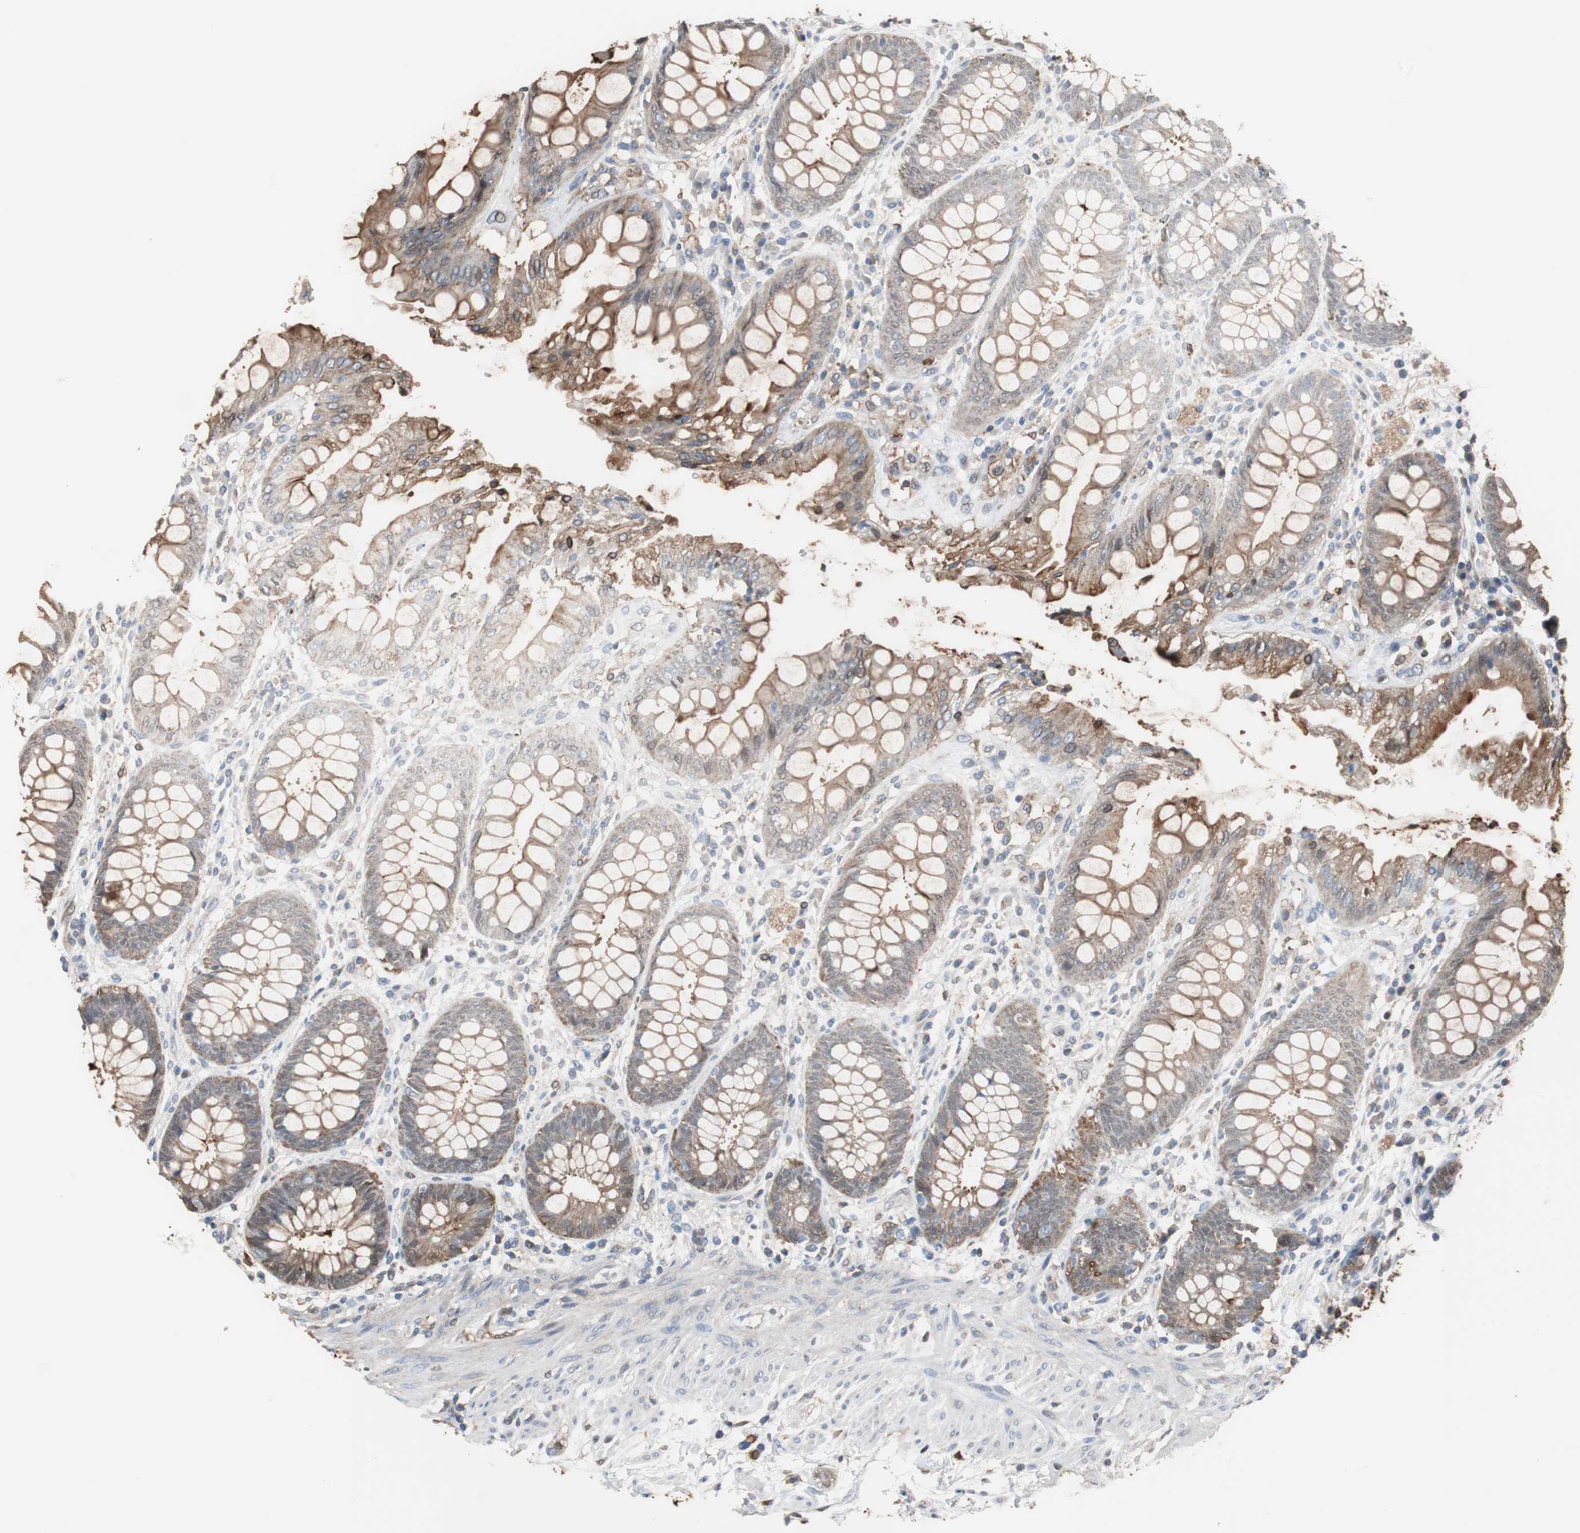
{"staining": {"intensity": "weak", "quantity": ">75%", "location": "cytoplasmic/membranous"}, "tissue": "rectum", "cell_type": "Glandular cells", "image_type": "normal", "snomed": [{"axis": "morphology", "description": "Normal tissue, NOS"}, {"axis": "topography", "description": "Rectum"}], "caption": "About >75% of glandular cells in benign rectum show weak cytoplasmic/membranous protein staining as visualized by brown immunohistochemical staining.", "gene": "ANXA4", "patient": {"sex": "female", "age": 46}}